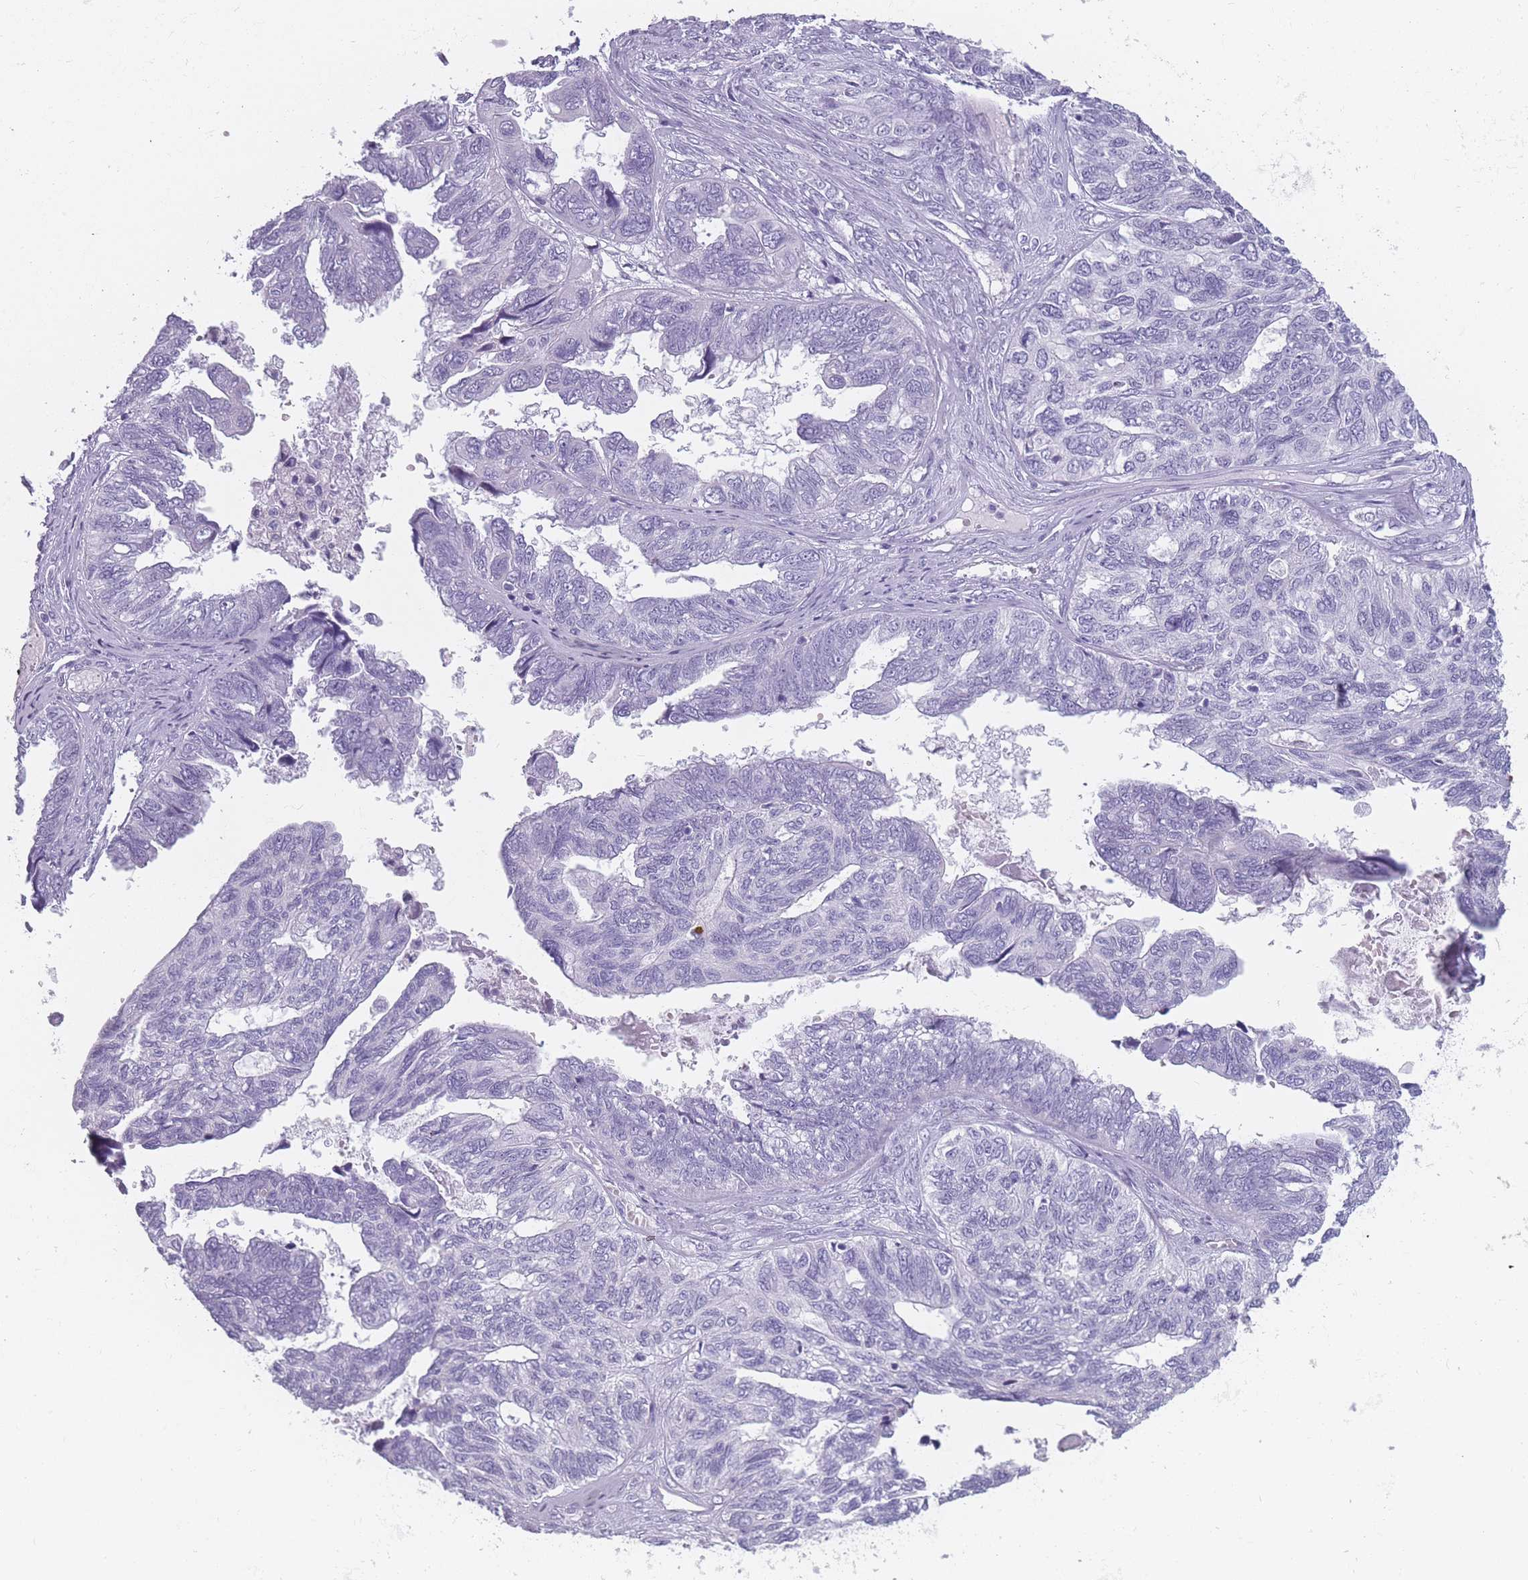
{"staining": {"intensity": "negative", "quantity": "none", "location": "none"}, "tissue": "ovarian cancer", "cell_type": "Tumor cells", "image_type": "cancer", "snomed": [{"axis": "morphology", "description": "Cystadenocarcinoma, serous, NOS"}, {"axis": "topography", "description": "Ovary"}], "caption": "High power microscopy micrograph of an immunohistochemistry (IHC) photomicrograph of ovarian serous cystadenocarcinoma, revealing no significant positivity in tumor cells. Nuclei are stained in blue.", "gene": "PPFIA3", "patient": {"sex": "female", "age": 79}}